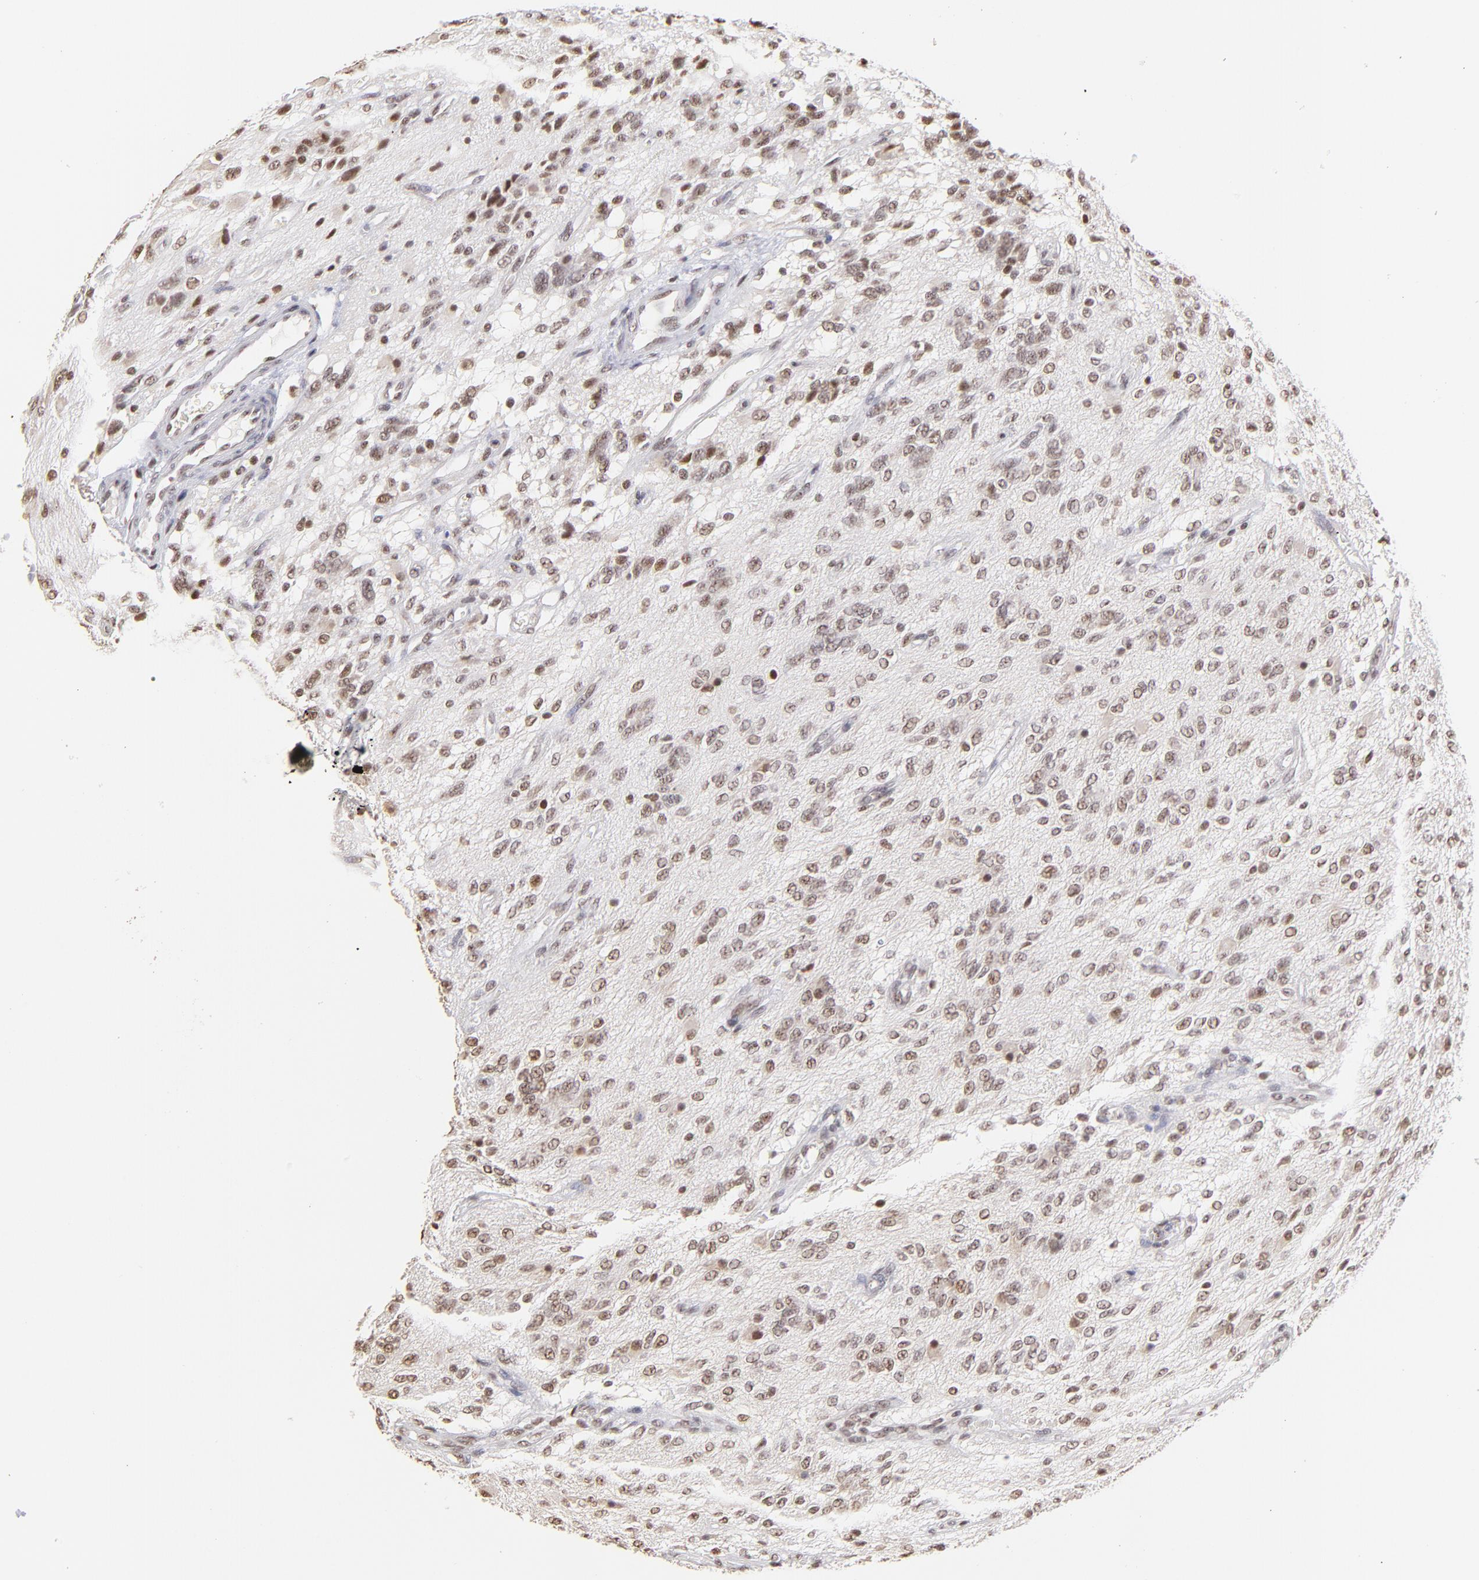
{"staining": {"intensity": "weak", "quantity": ">75%", "location": "nuclear"}, "tissue": "glioma", "cell_type": "Tumor cells", "image_type": "cancer", "snomed": [{"axis": "morphology", "description": "Glioma, malignant, Low grade"}, {"axis": "topography", "description": "Brain"}], "caption": "Weak nuclear expression for a protein is identified in about >75% of tumor cells of glioma using IHC.", "gene": "ZNF670", "patient": {"sex": "female", "age": 15}}